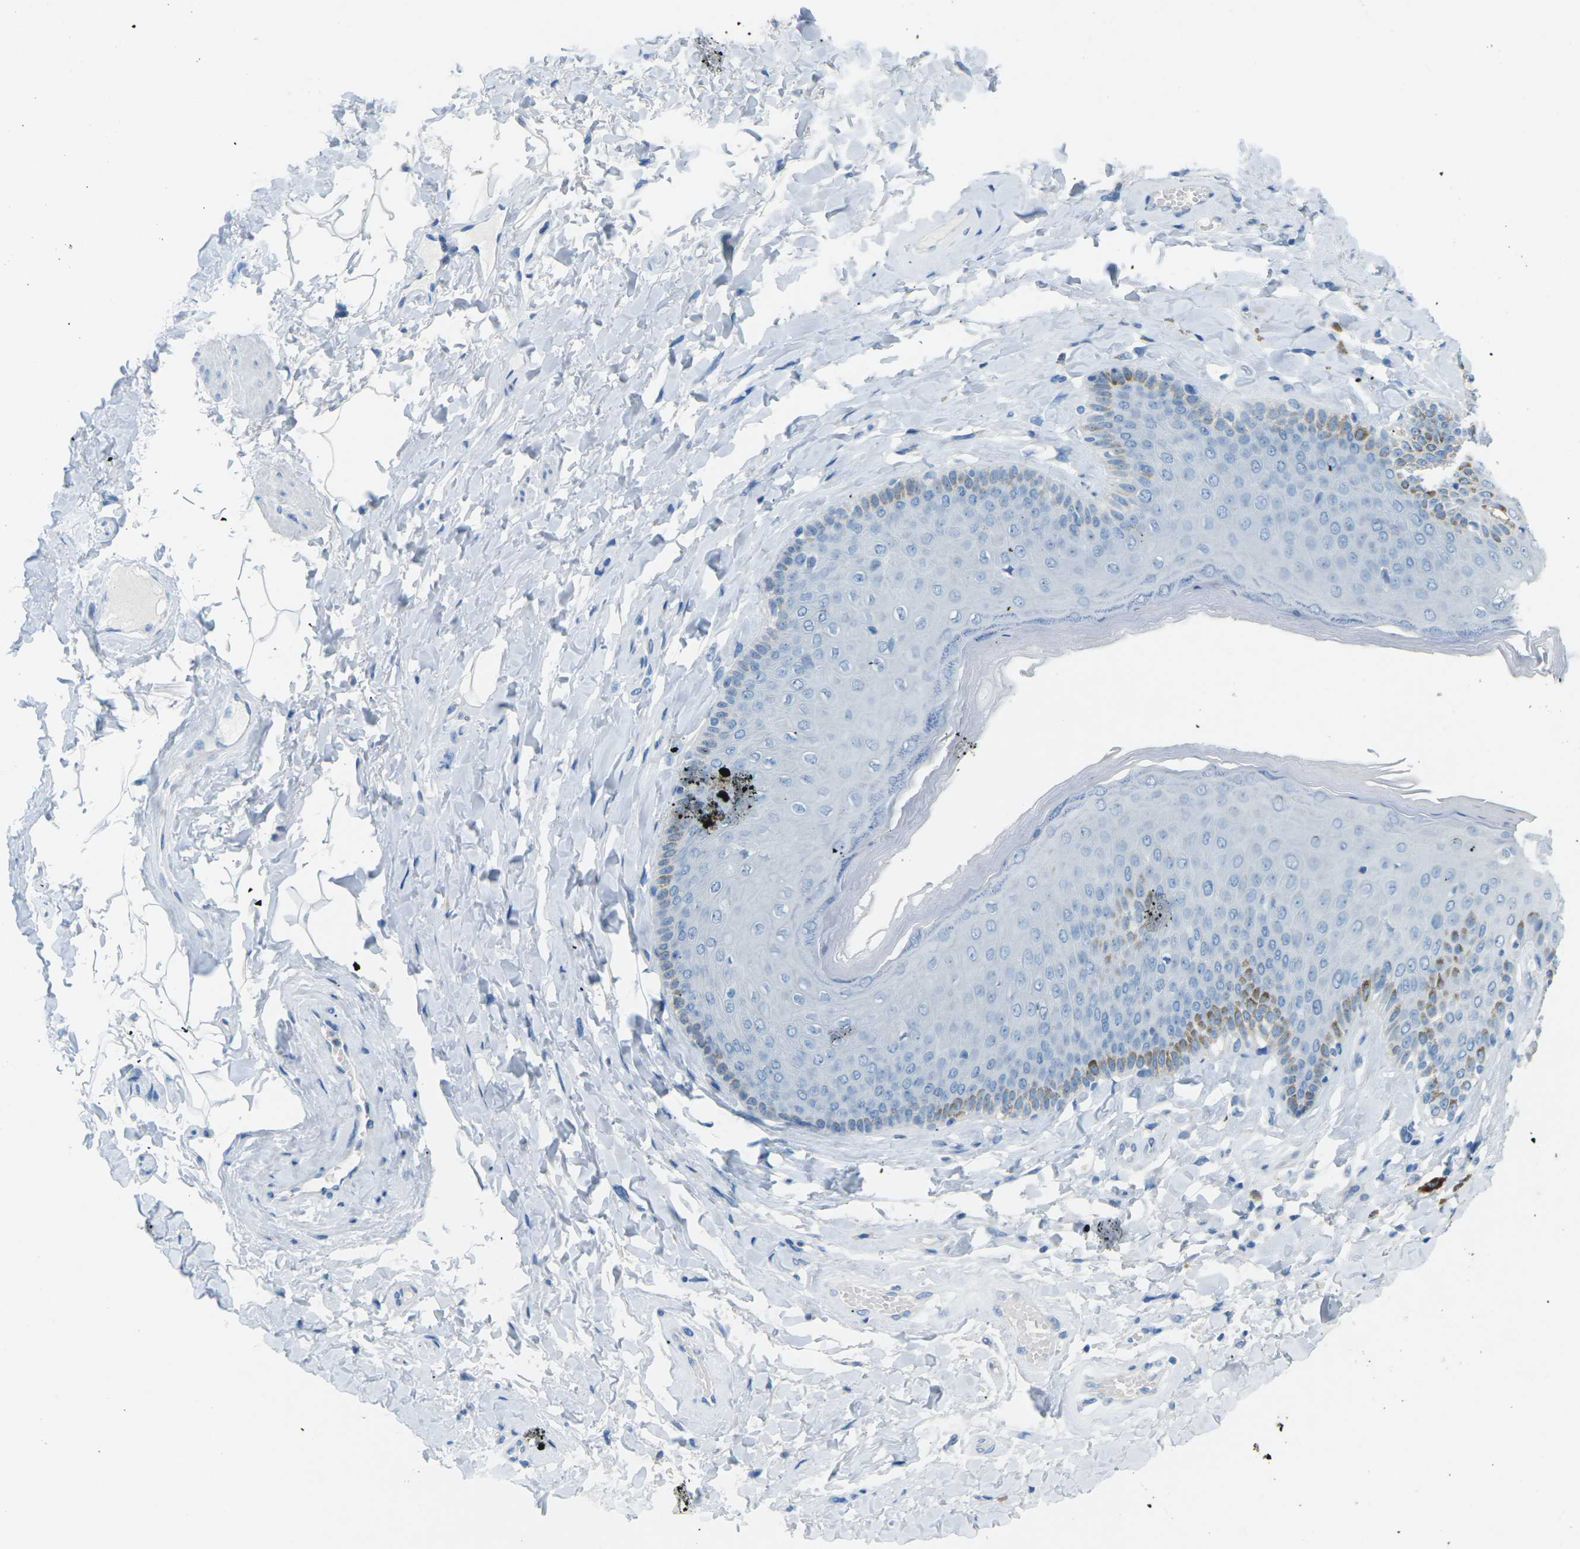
{"staining": {"intensity": "negative", "quantity": "none", "location": "none"}, "tissue": "skin", "cell_type": "Epidermal cells", "image_type": "normal", "snomed": [{"axis": "morphology", "description": "Normal tissue, NOS"}, {"axis": "topography", "description": "Anal"}], "caption": "The histopathology image shows no staining of epidermal cells in normal skin.", "gene": "CDH16", "patient": {"sex": "male", "age": 69}}